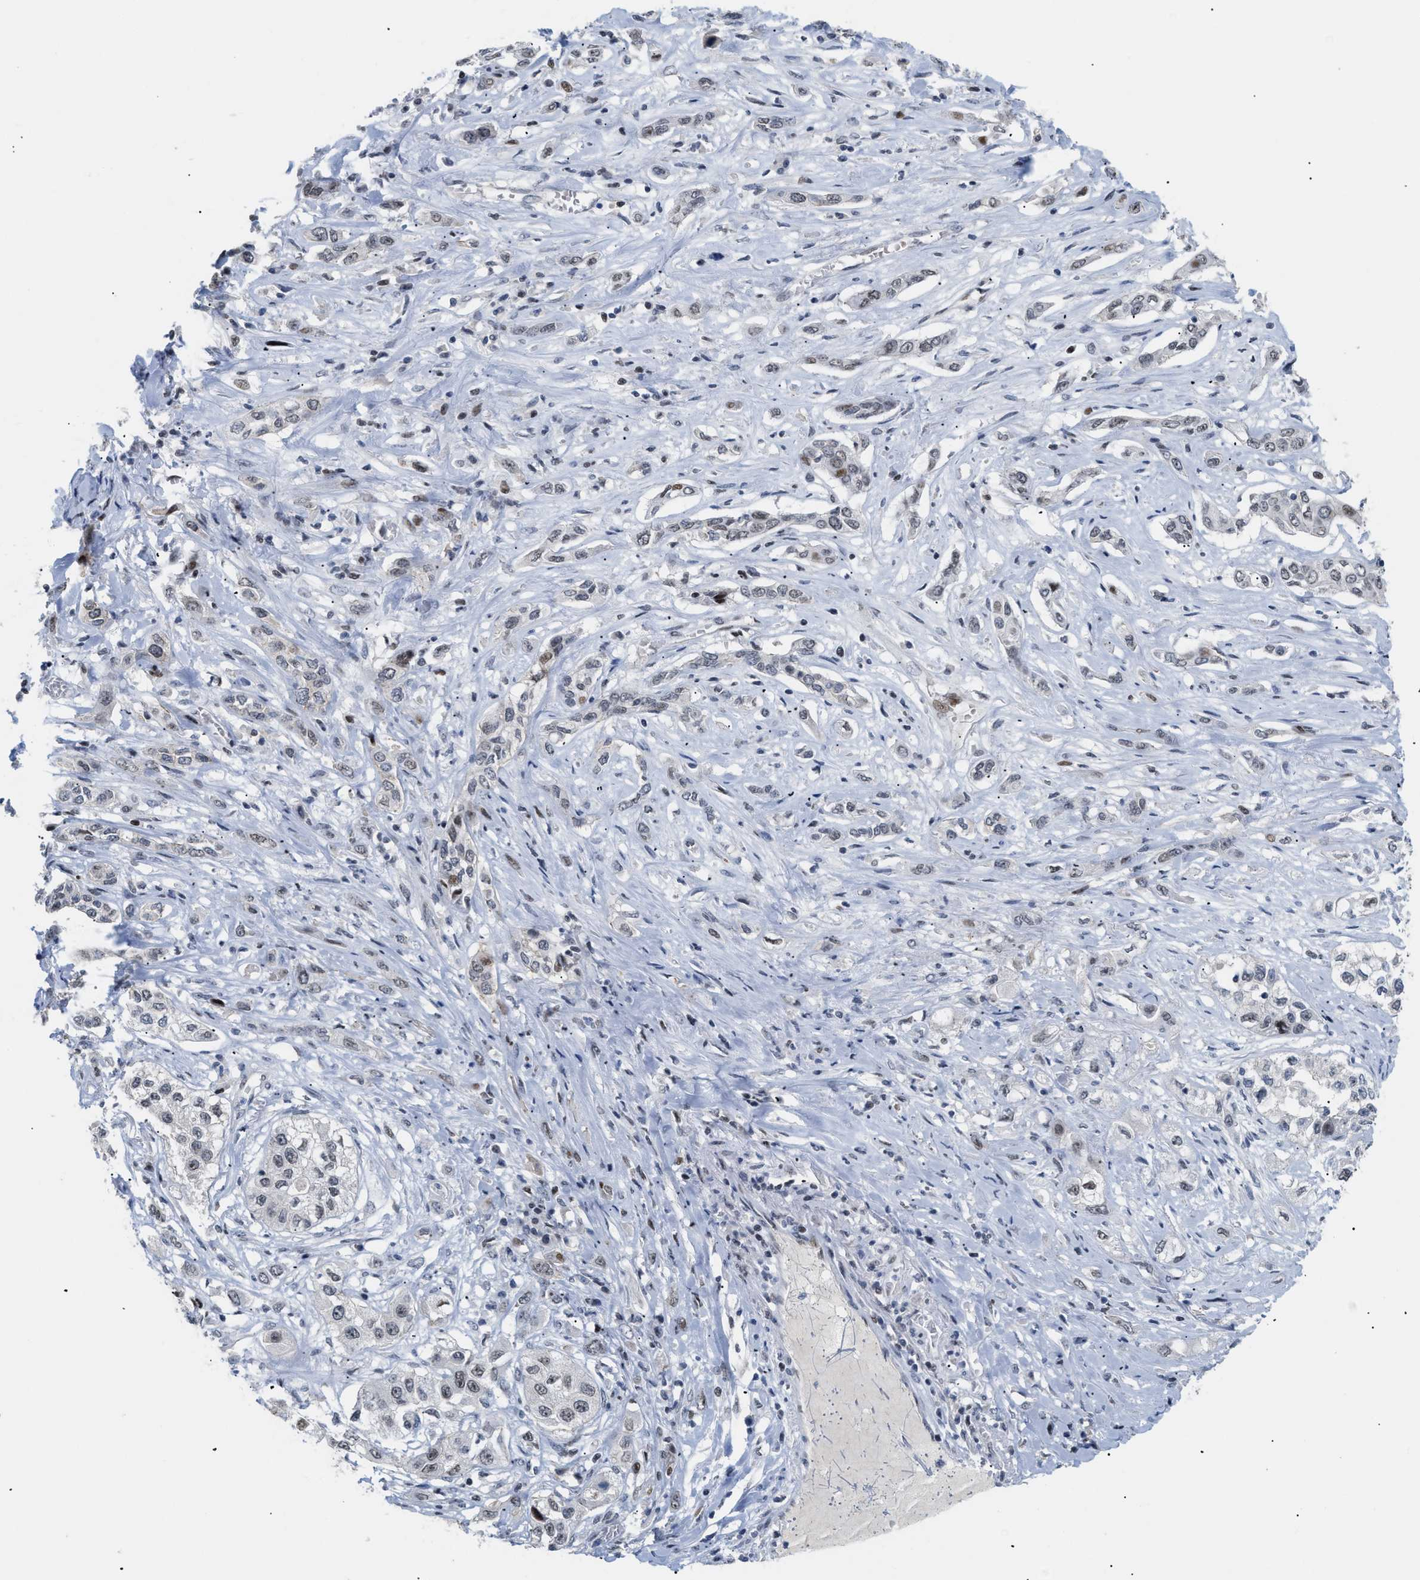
{"staining": {"intensity": "weak", "quantity": "<25%", "location": "nuclear"}, "tissue": "lung cancer", "cell_type": "Tumor cells", "image_type": "cancer", "snomed": [{"axis": "morphology", "description": "Squamous cell carcinoma, NOS"}, {"axis": "topography", "description": "Lung"}], "caption": "The immunohistochemistry histopathology image has no significant staining in tumor cells of lung squamous cell carcinoma tissue.", "gene": "MED1", "patient": {"sex": "male", "age": 71}}